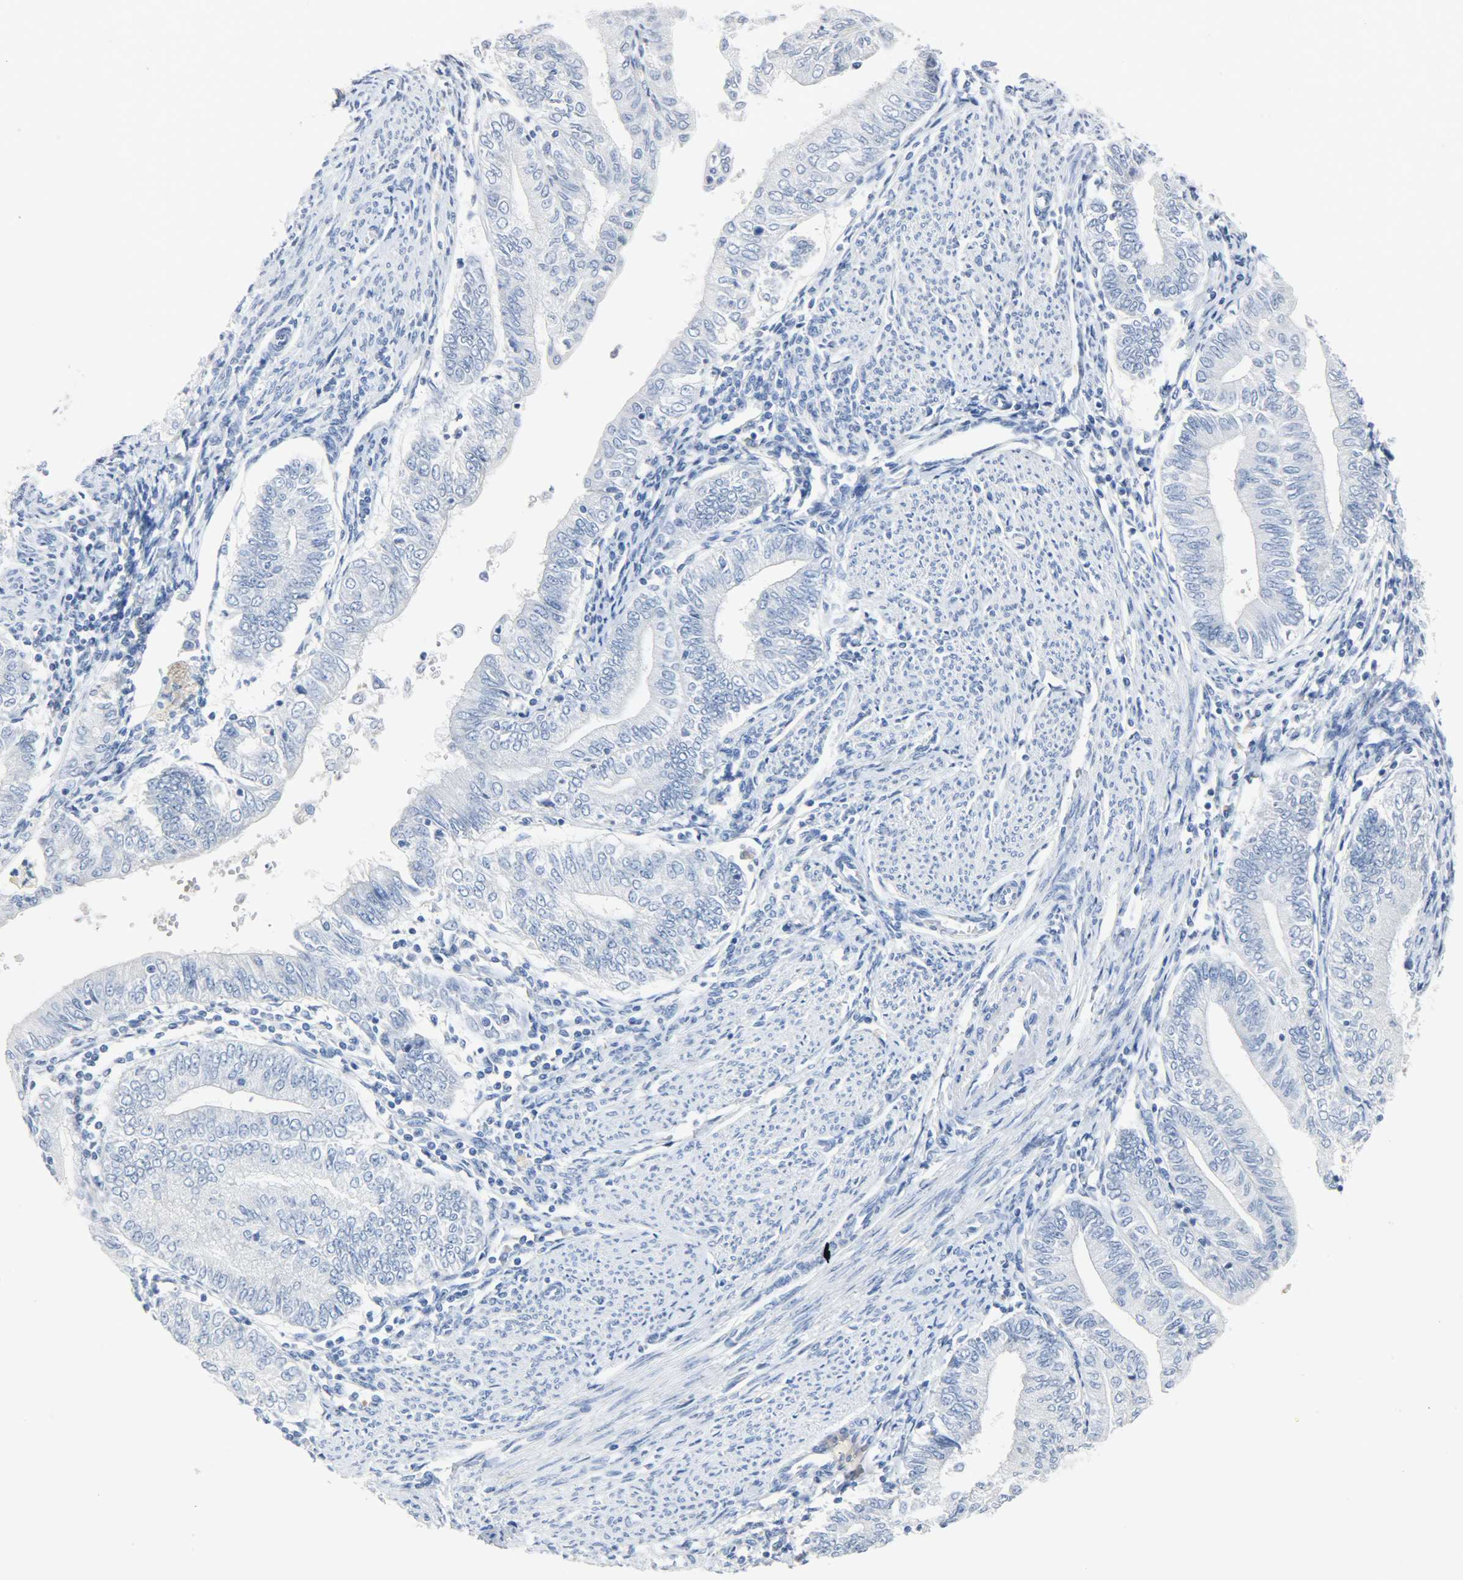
{"staining": {"intensity": "negative", "quantity": "none", "location": "none"}, "tissue": "endometrial cancer", "cell_type": "Tumor cells", "image_type": "cancer", "snomed": [{"axis": "morphology", "description": "Adenocarcinoma, NOS"}, {"axis": "topography", "description": "Endometrium"}], "caption": "Immunohistochemistry (IHC) image of neoplastic tissue: endometrial cancer stained with DAB shows no significant protein staining in tumor cells.", "gene": "CA3", "patient": {"sex": "female", "age": 66}}